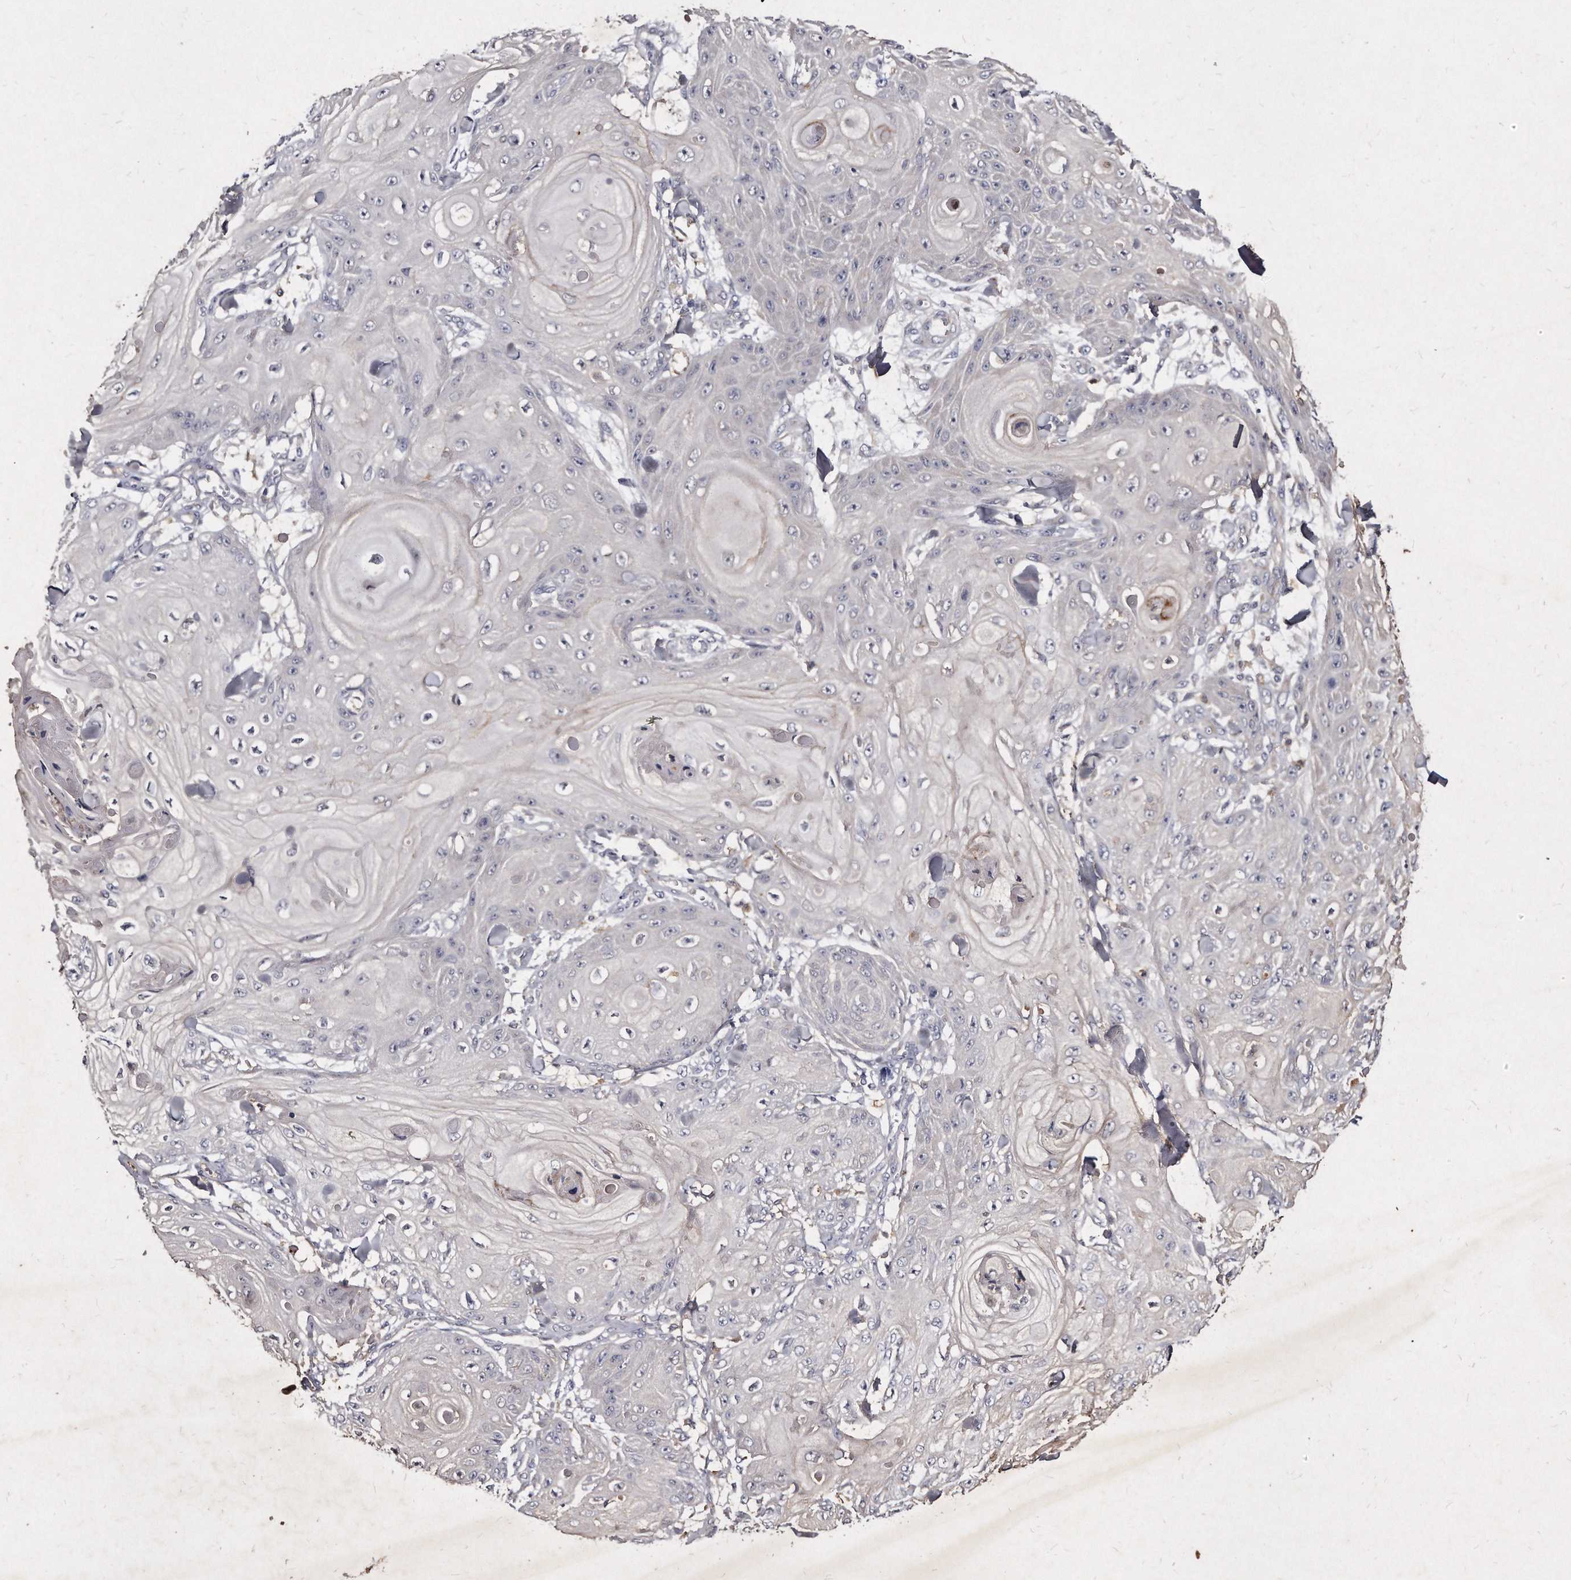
{"staining": {"intensity": "negative", "quantity": "none", "location": "none"}, "tissue": "skin cancer", "cell_type": "Tumor cells", "image_type": "cancer", "snomed": [{"axis": "morphology", "description": "Squamous cell carcinoma, NOS"}, {"axis": "topography", "description": "Skin"}], "caption": "This is a histopathology image of IHC staining of squamous cell carcinoma (skin), which shows no staining in tumor cells.", "gene": "KLHDC3", "patient": {"sex": "male", "age": 74}}